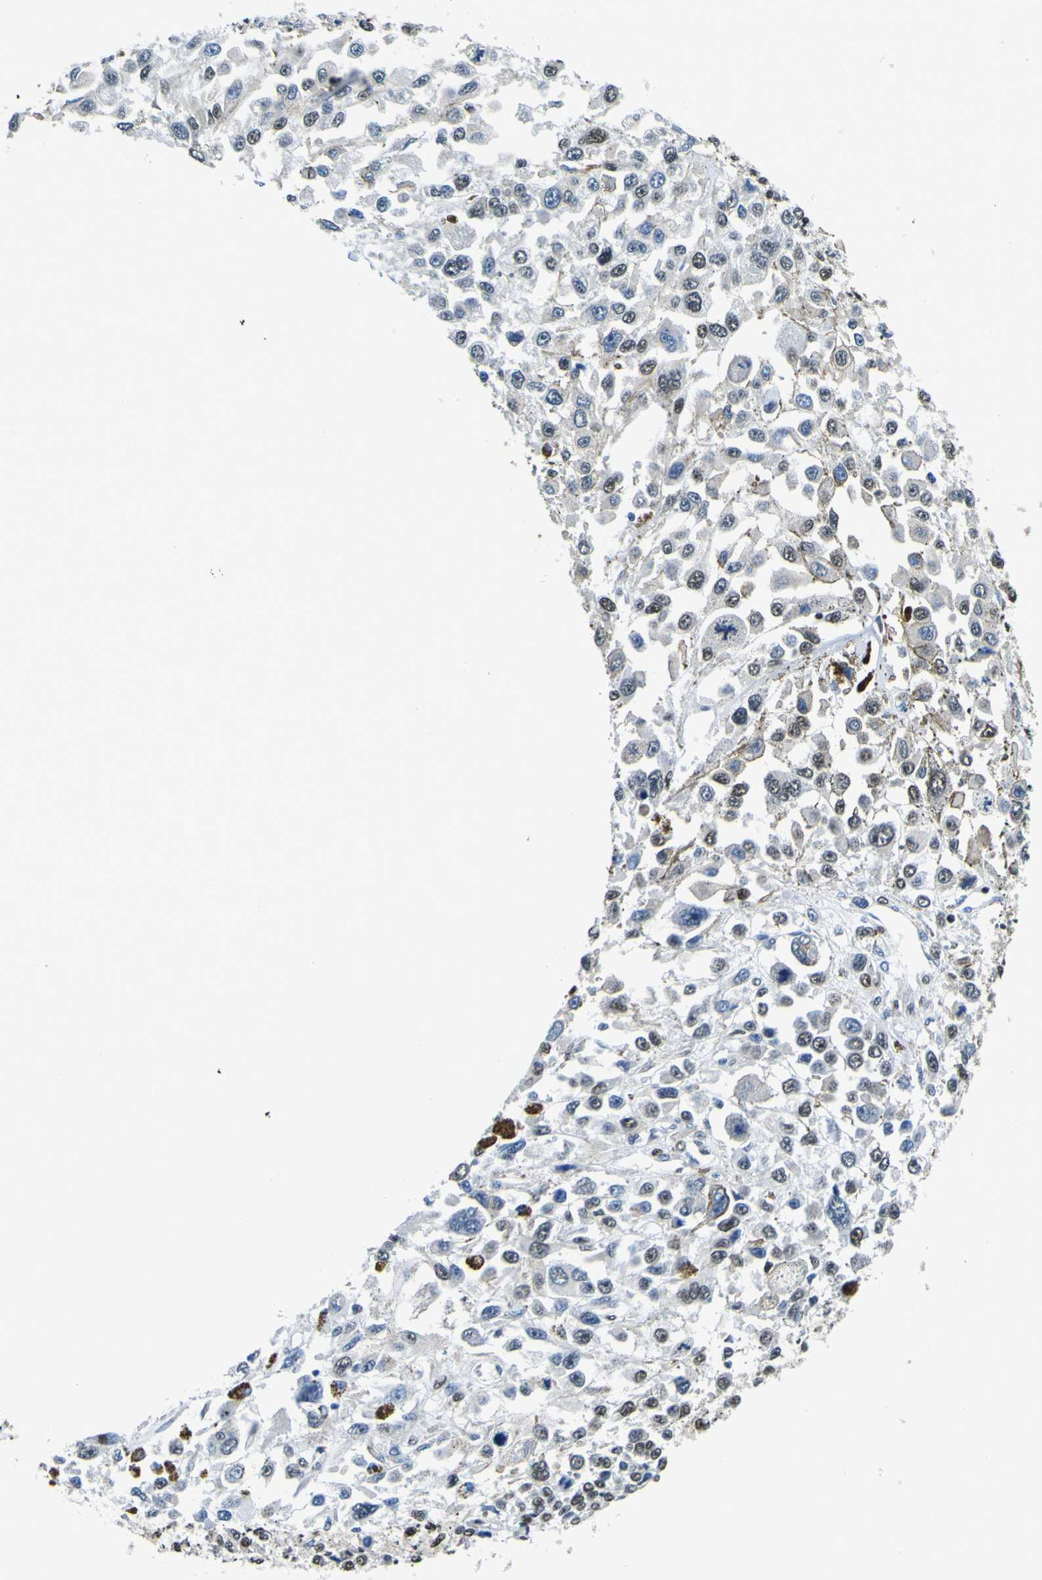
{"staining": {"intensity": "moderate", "quantity": ">75%", "location": "nuclear"}, "tissue": "melanoma", "cell_type": "Tumor cells", "image_type": "cancer", "snomed": [{"axis": "morphology", "description": "Malignant melanoma, Metastatic site"}, {"axis": "topography", "description": "Lymph node"}], "caption": "DAB immunohistochemical staining of human malignant melanoma (metastatic site) reveals moderate nuclear protein staining in about >75% of tumor cells.", "gene": "SP1", "patient": {"sex": "male", "age": 59}}